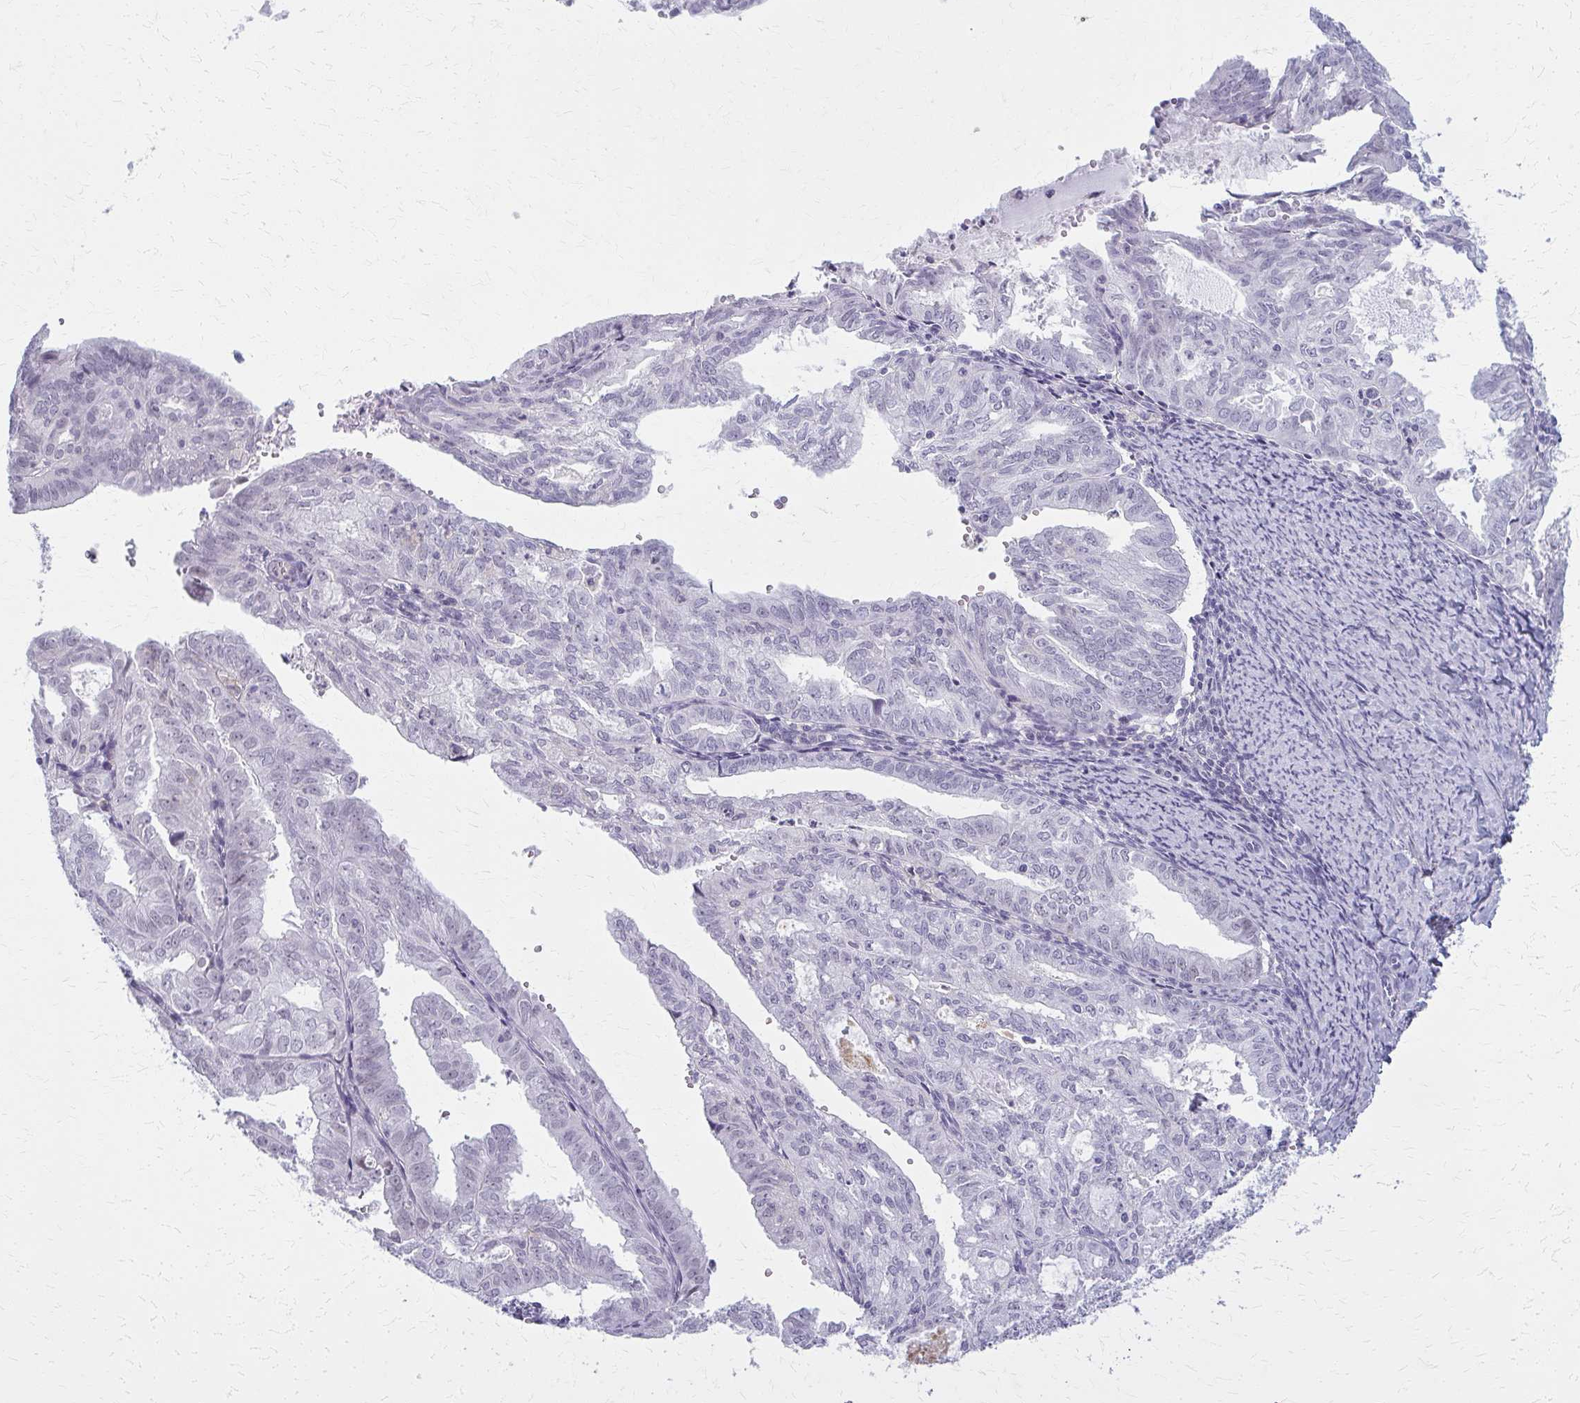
{"staining": {"intensity": "negative", "quantity": "none", "location": "none"}, "tissue": "endometrial cancer", "cell_type": "Tumor cells", "image_type": "cancer", "snomed": [{"axis": "morphology", "description": "Adenocarcinoma, NOS"}, {"axis": "topography", "description": "Endometrium"}], "caption": "A high-resolution image shows immunohistochemistry staining of endometrial cancer (adenocarcinoma), which reveals no significant positivity in tumor cells. (DAB immunohistochemistry (IHC) with hematoxylin counter stain).", "gene": "CASQ2", "patient": {"sex": "female", "age": 70}}